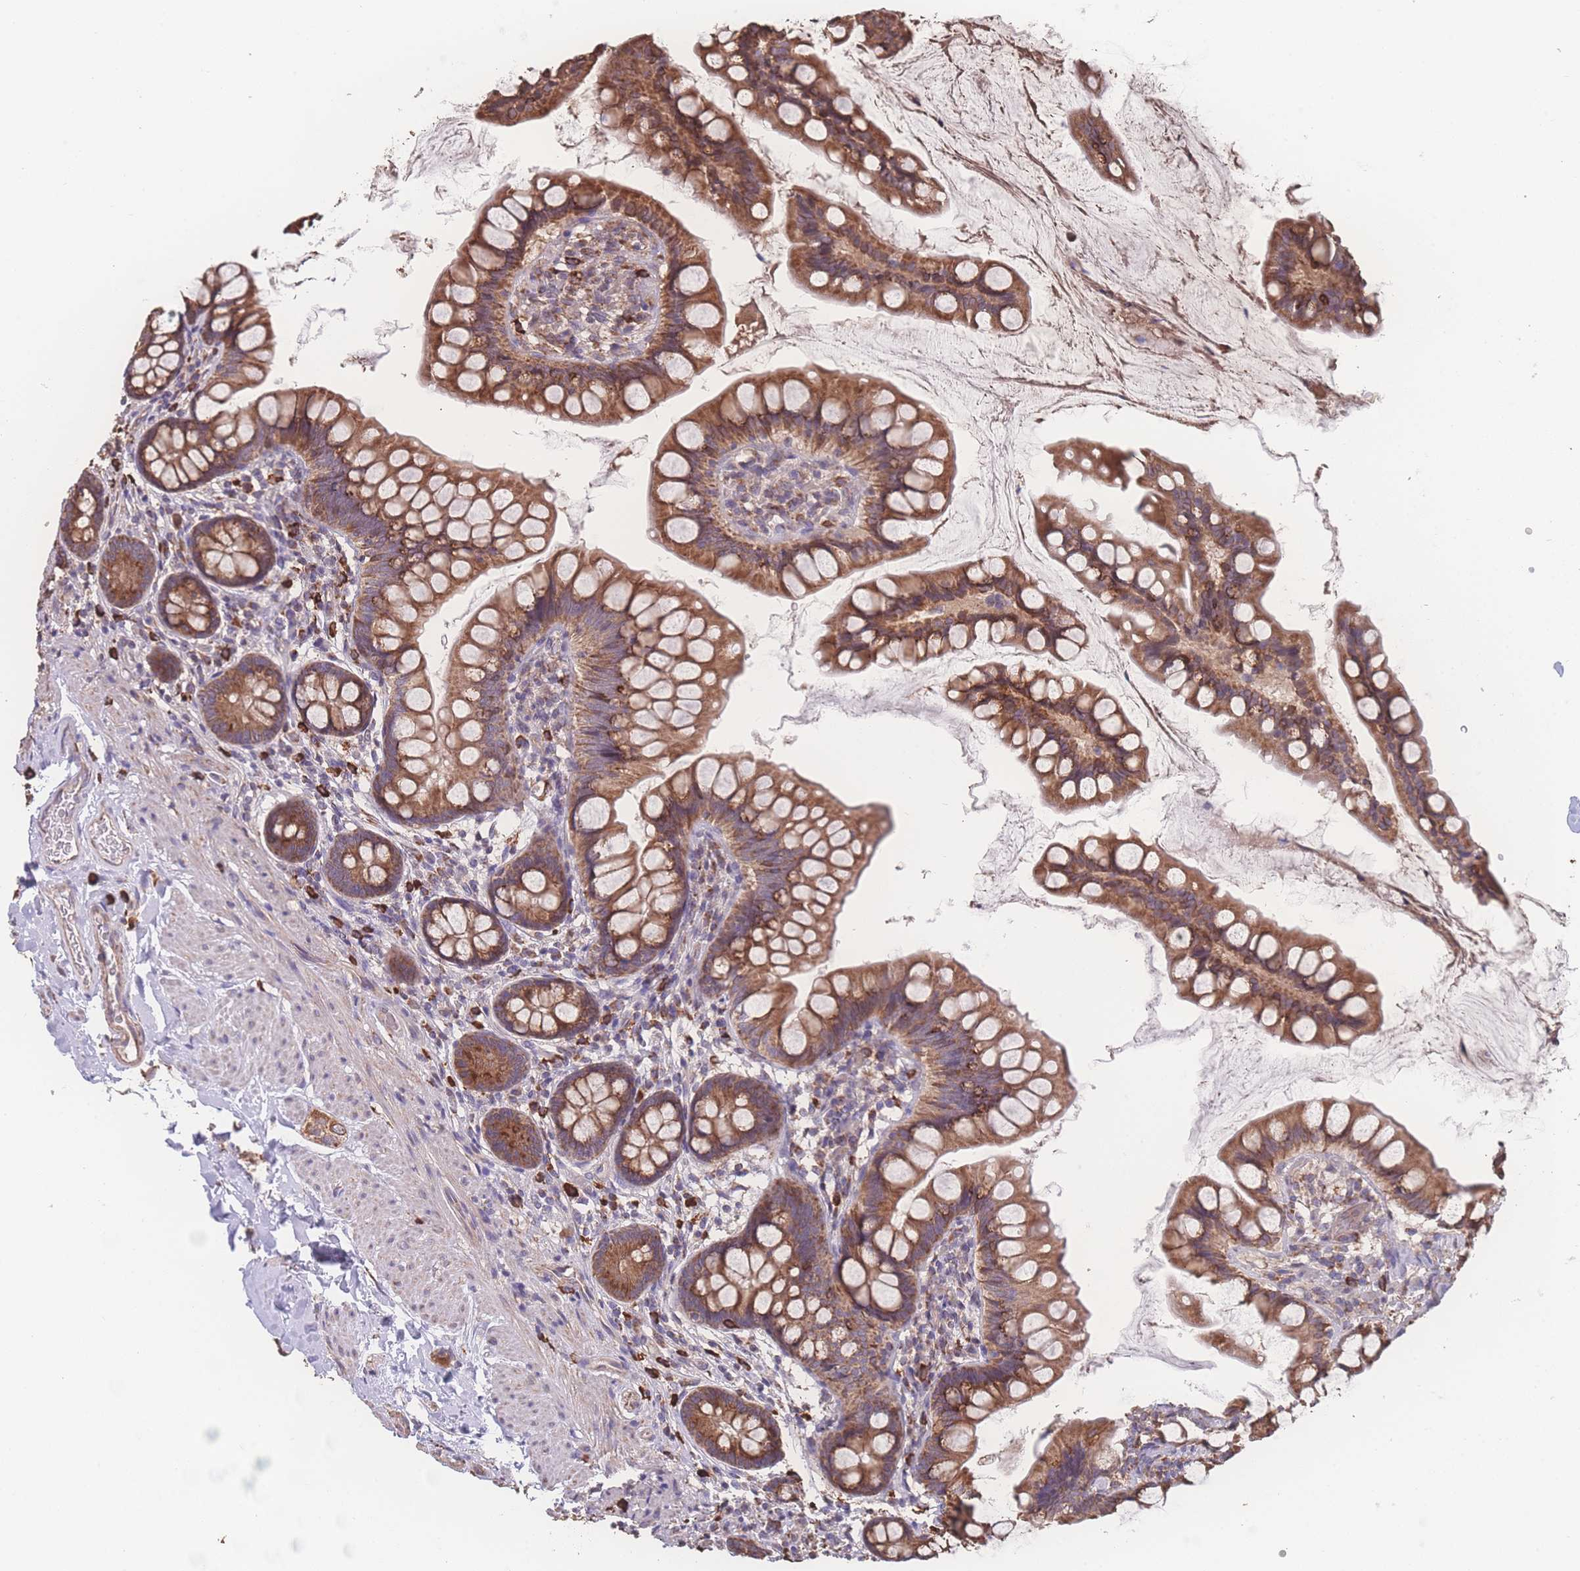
{"staining": {"intensity": "strong", "quantity": ">75%", "location": "cytoplasmic/membranous"}, "tissue": "small intestine", "cell_type": "Glandular cells", "image_type": "normal", "snomed": [{"axis": "morphology", "description": "Normal tissue, NOS"}, {"axis": "topography", "description": "Small intestine"}], "caption": "Brown immunohistochemical staining in normal small intestine exhibits strong cytoplasmic/membranous positivity in about >75% of glandular cells.", "gene": "SGSM3", "patient": {"sex": "male", "age": 70}}